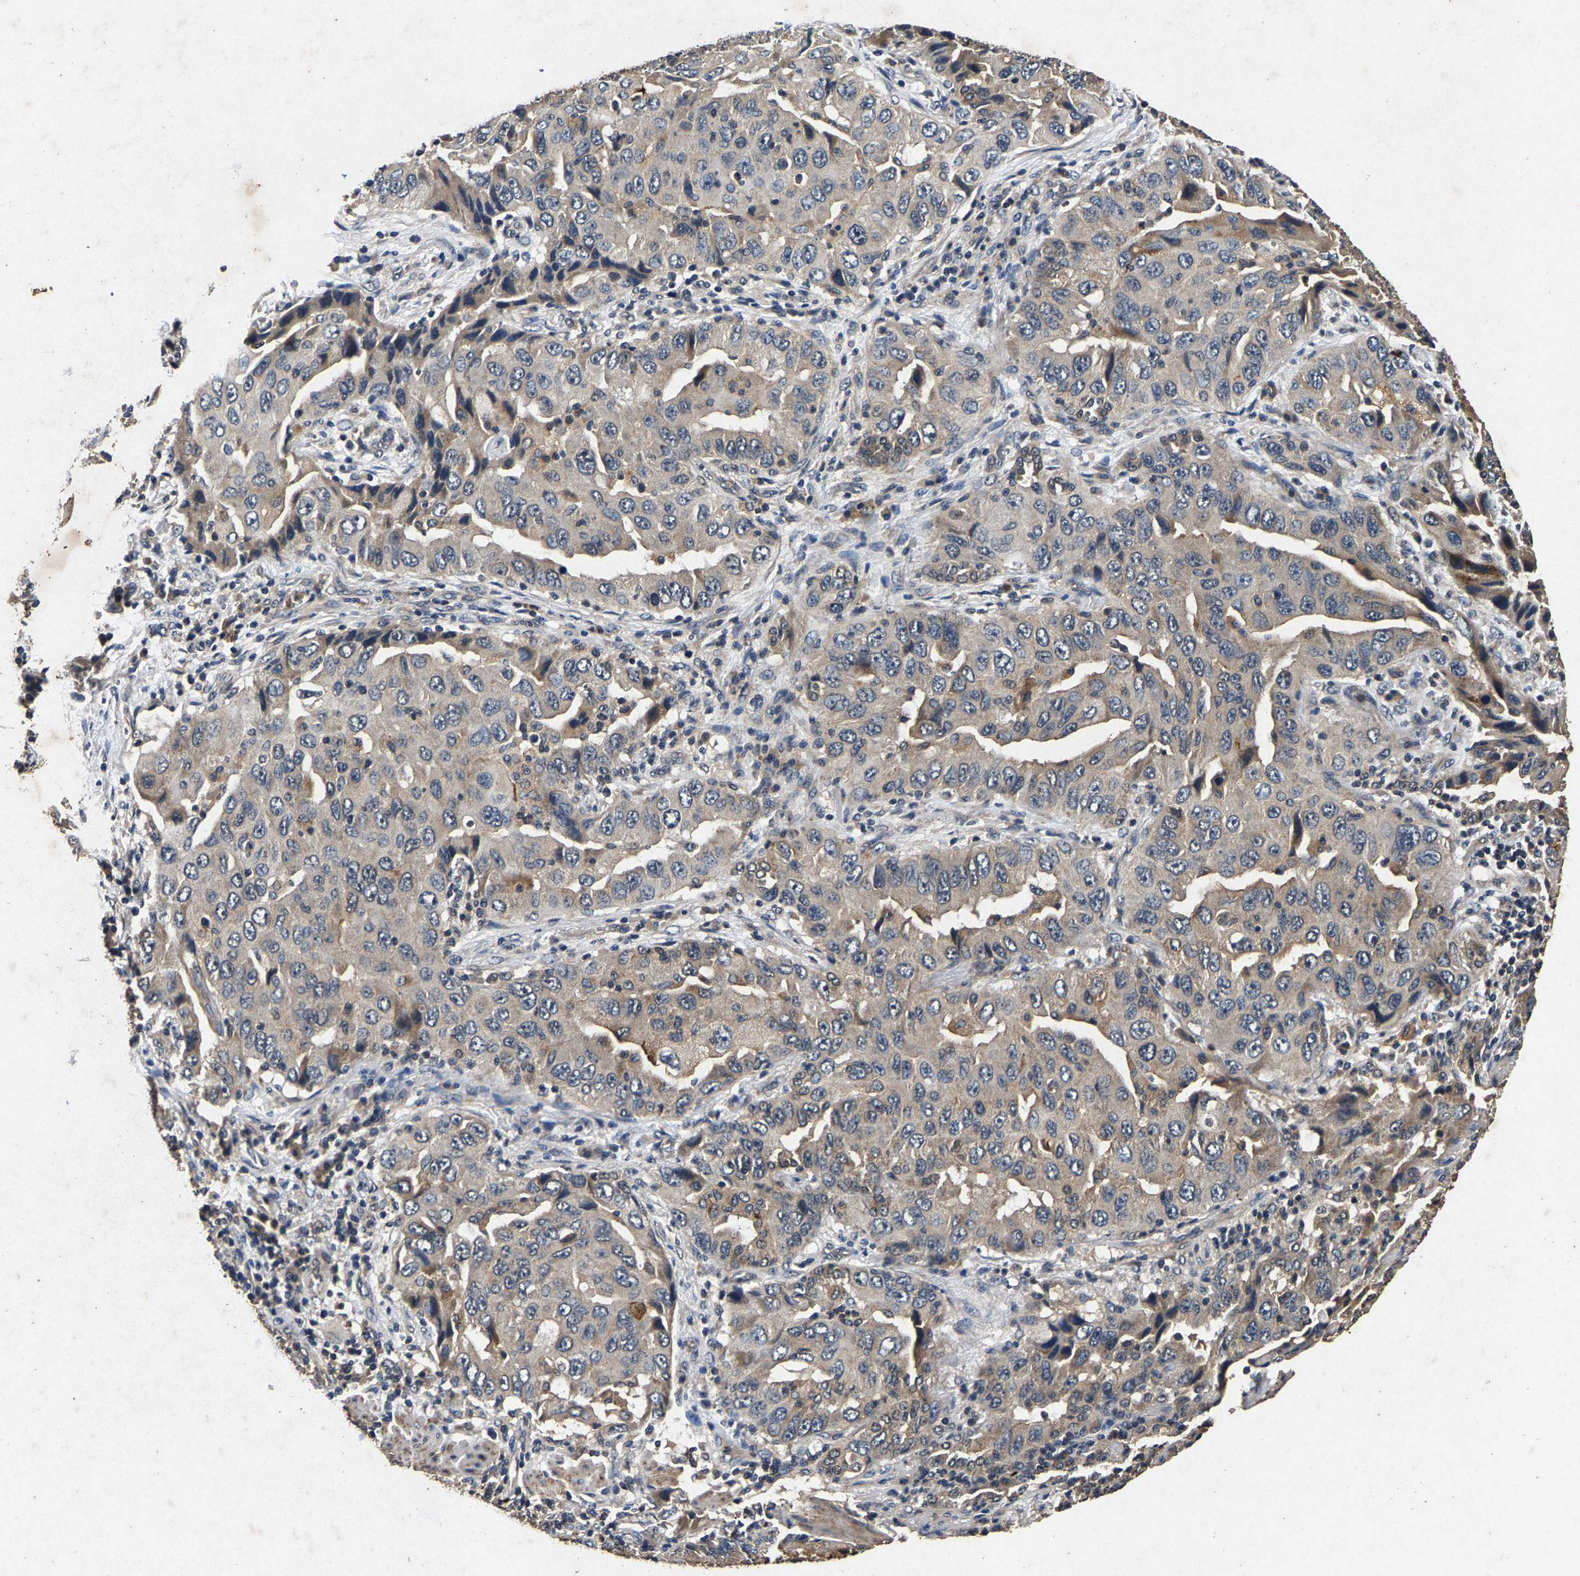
{"staining": {"intensity": "weak", "quantity": "<25%", "location": "cytoplasmic/membranous"}, "tissue": "lung cancer", "cell_type": "Tumor cells", "image_type": "cancer", "snomed": [{"axis": "morphology", "description": "Adenocarcinoma, NOS"}, {"axis": "topography", "description": "Lung"}], "caption": "Immunohistochemistry micrograph of human lung cancer (adenocarcinoma) stained for a protein (brown), which displays no positivity in tumor cells.", "gene": "PPP1CC", "patient": {"sex": "female", "age": 65}}